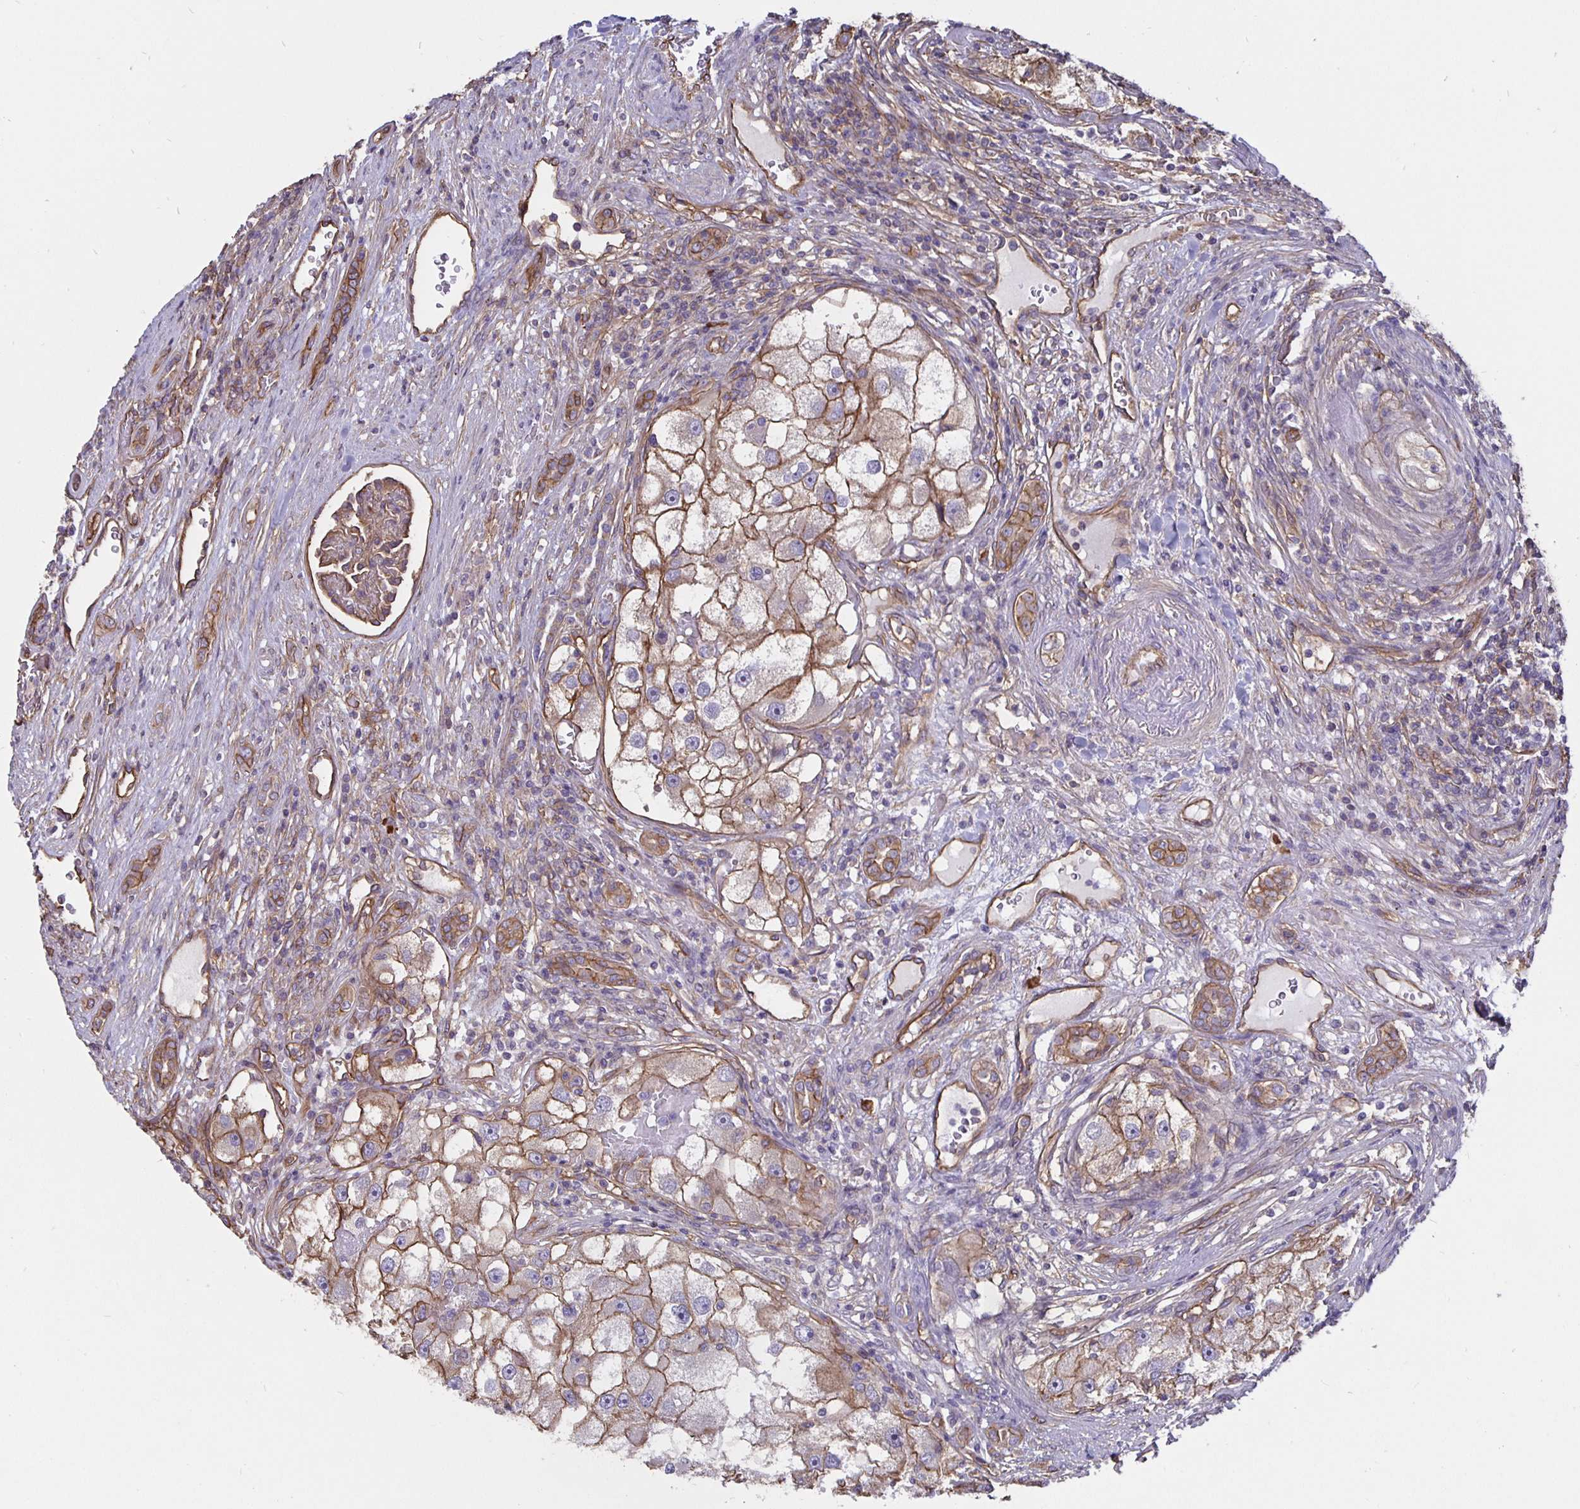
{"staining": {"intensity": "moderate", "quantity": ">75%", "location": "cytoplasmic/membranous"}, "tissue": "renal cancer", "cell_type": "Tumor cells", "image_type": "cancer", "snomed": [{"axis": "morphology", "description": "Adenocarcinoma, NOS"}, {"axis": "topography", "description": "Kidney"}], "caption": "Protein expression analysis of human renal cancer reveals moderate cytoplasmic/membranous expression in approximately >75% of tumor cells. (brown staining indicates protein expression, while blue staining denotes nuclei).", "gene": "ARHGEF39", "patient": {"sex": "male", "age": 63}}